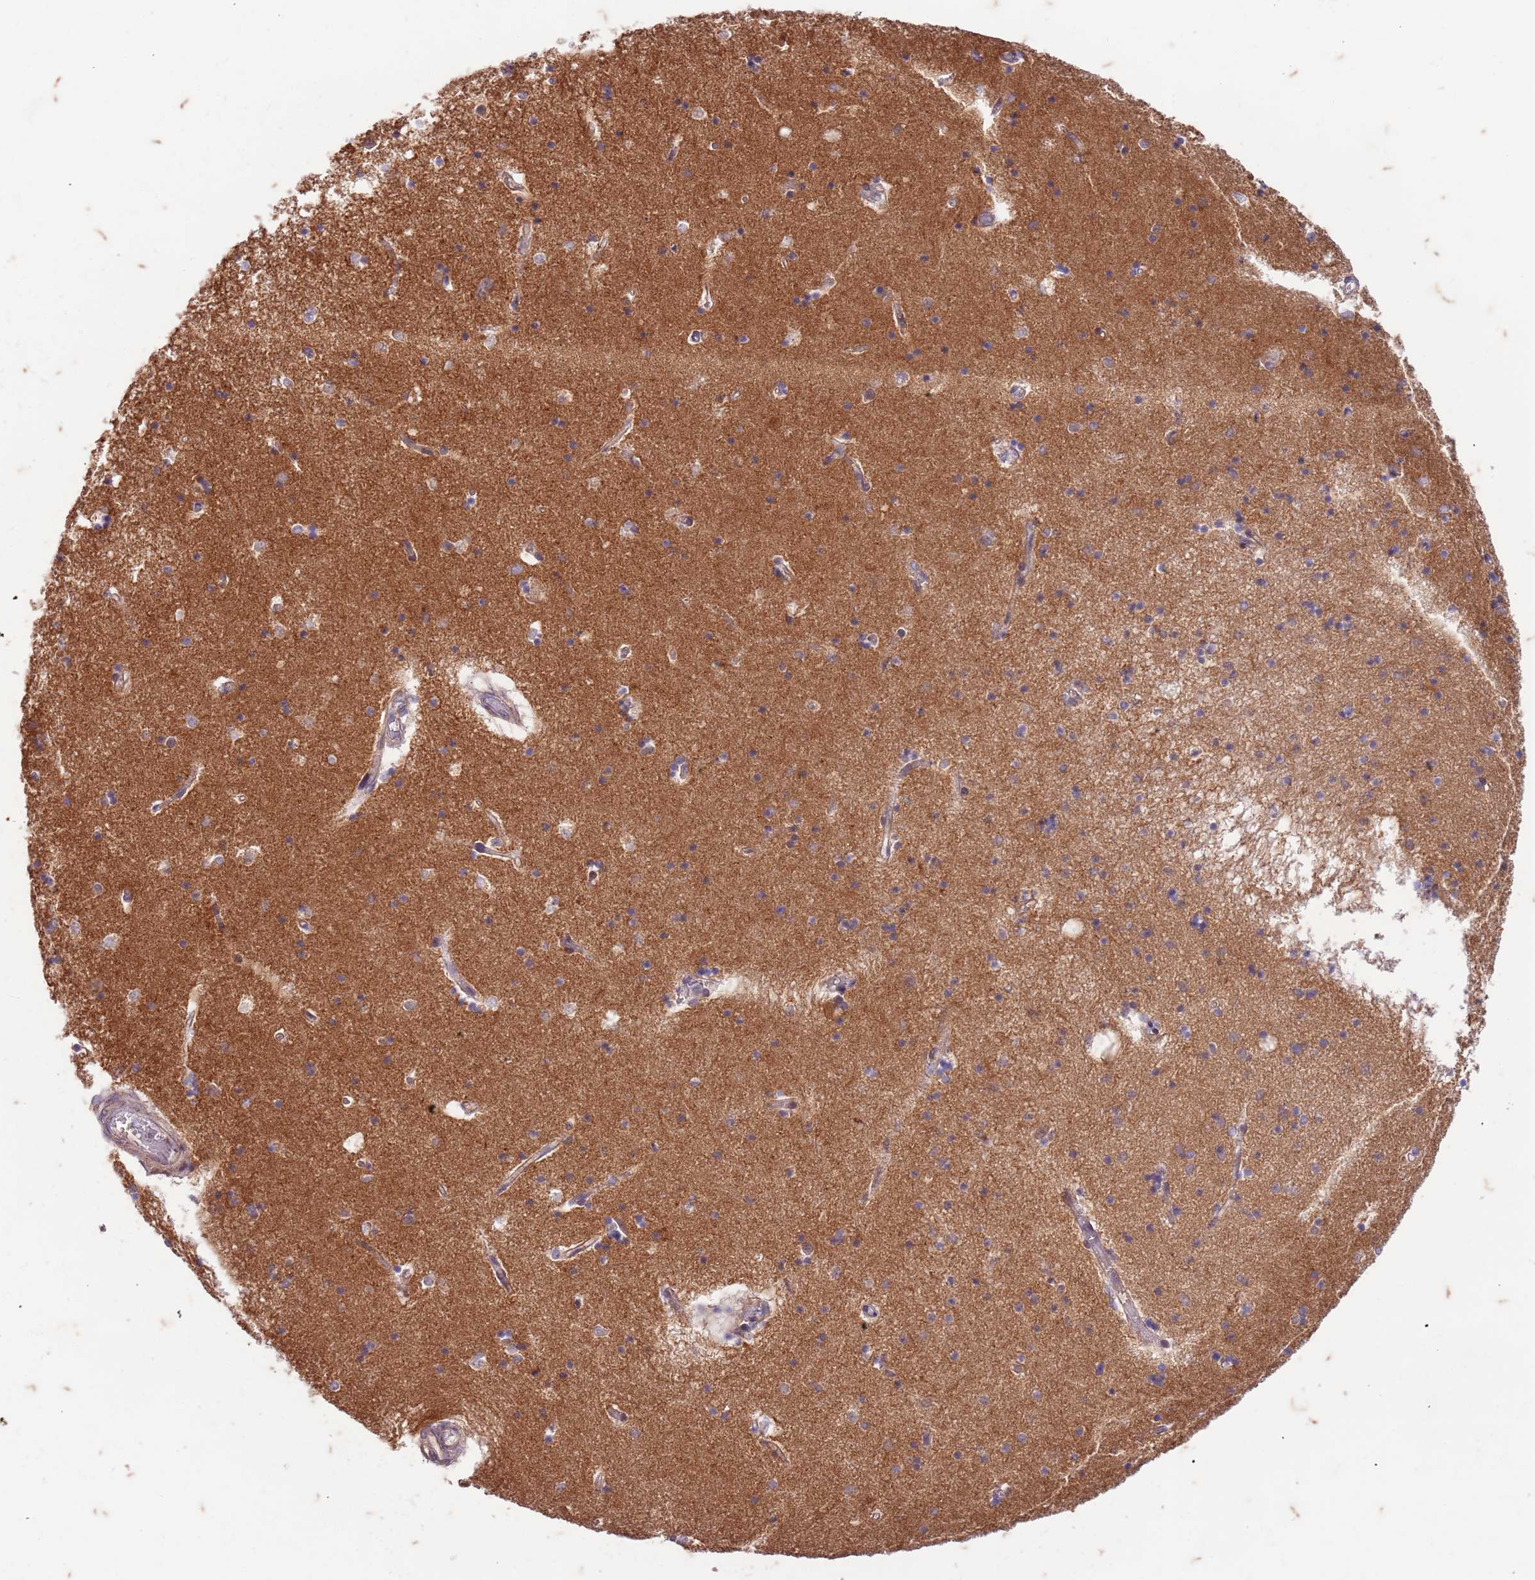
{"staining": {"intensity": "weak", "quantity": "25%-75%", "location": "cytoplasmic/membranous"}, "tissue": "hippocampus", "cell_type": "Glial cells", "image_type": "normal", "snomed": [{"axis": "morphology", "description": "Normal tissue, NOS"}, {"axis": "topography", "description": "Hippocampus"}], "caption": "Hippocampus was stained to show a protein in brown. There is low levels of weak cytoplasmic/membranous staining in approximately 25%-75% of glial cells. (Stains: DAB in brown, nuclei in blue, Microscopy: brightfield microscopy at high magnification).", "gene": "RAPGEF3", "patient": {"sex": "male", "age": 70}}